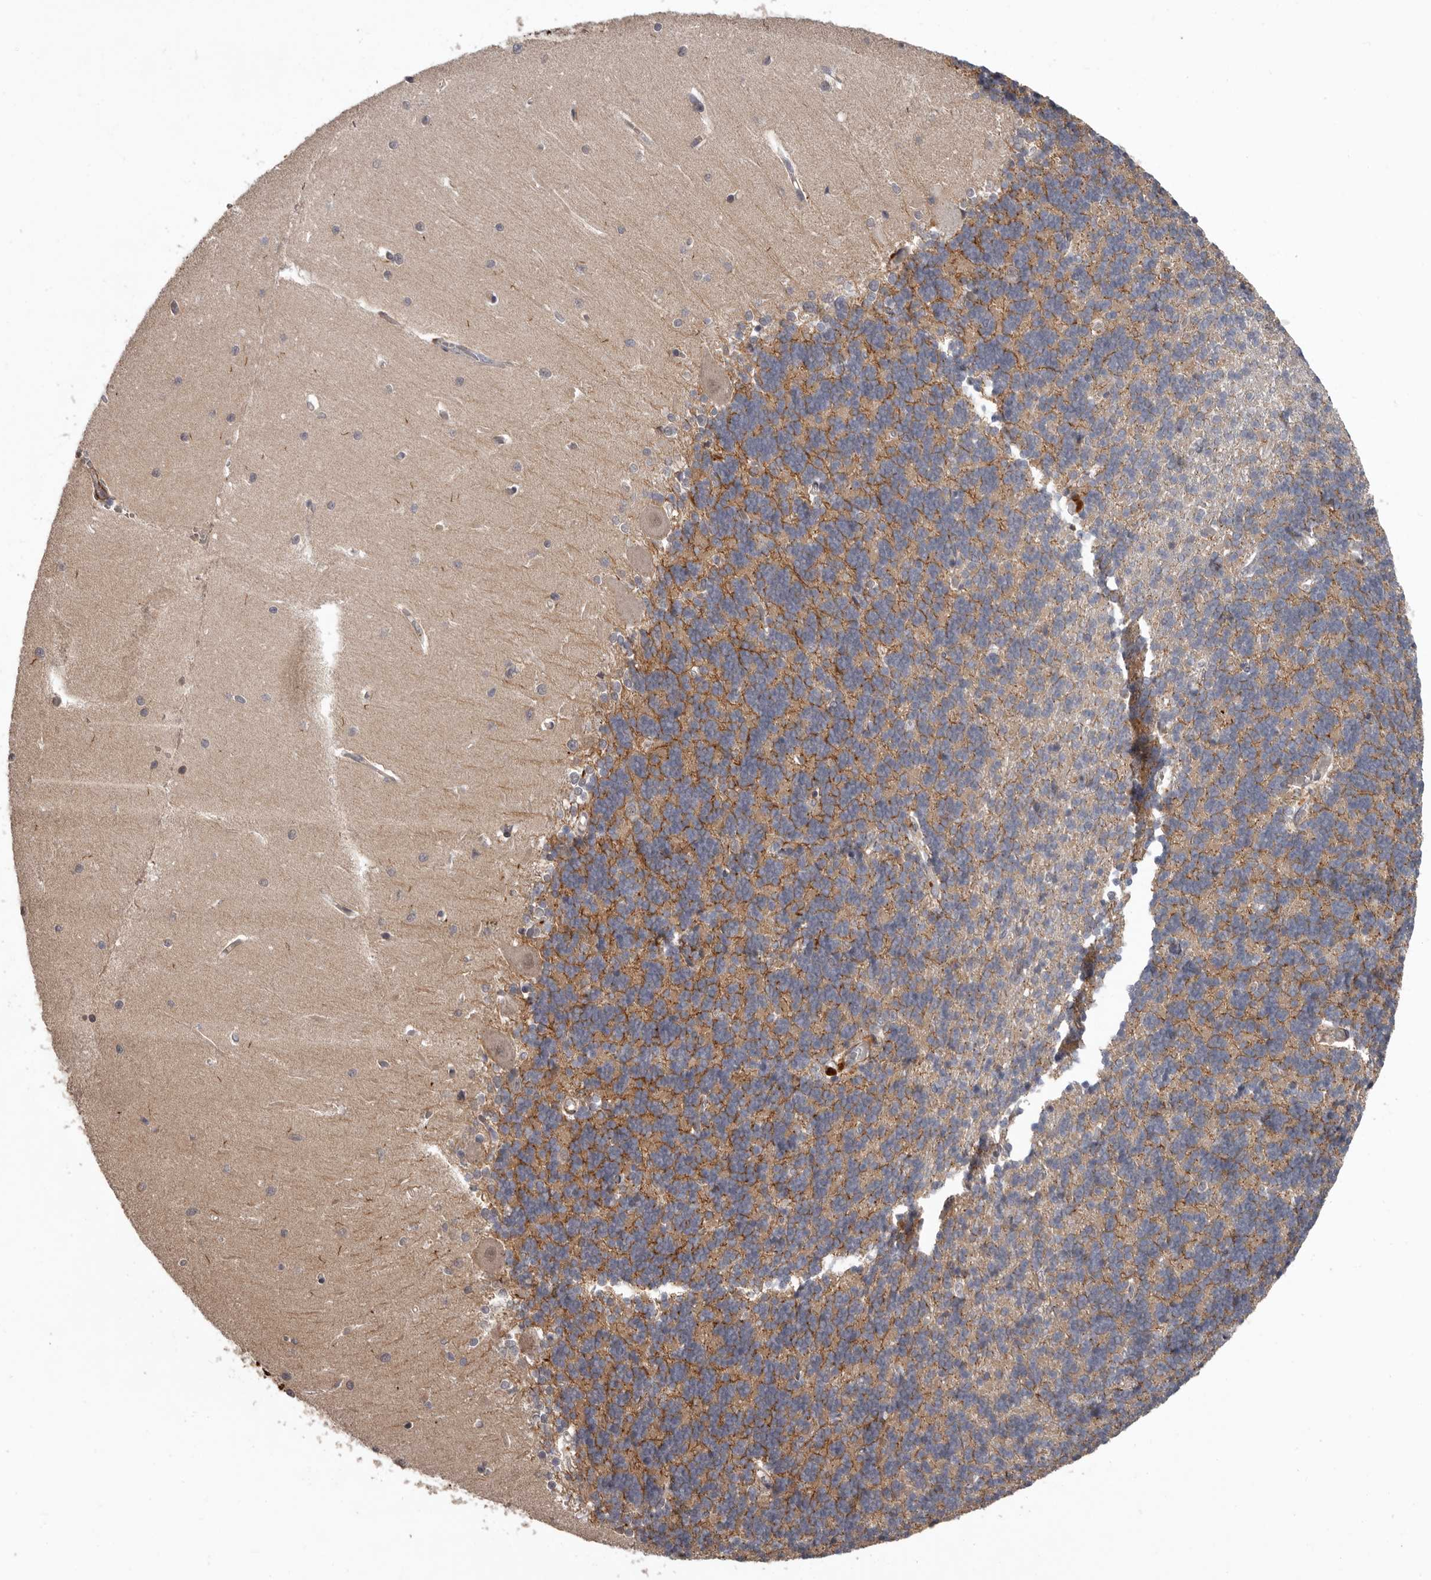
{"staining": {"intensity": "negative", "quantity": "none", "location": "none"}, "tissue": "cerebellum", "cell_type": "Cells in granular layer", "image_type": "normal", "snomed": [{"axis": "morphology", "description": "Normal tissue, NOS"}, {"axis": "topography", "description": "Cerebellum"}], "caption": "DAB (3,3'-diaminobenzidine) immunohistochemical staining of unremarkable human cerebellum shows no significant positivity in cells in granular layer.", "gene": "FGFR4", "patient": {"sex": "male", "age": 37}}